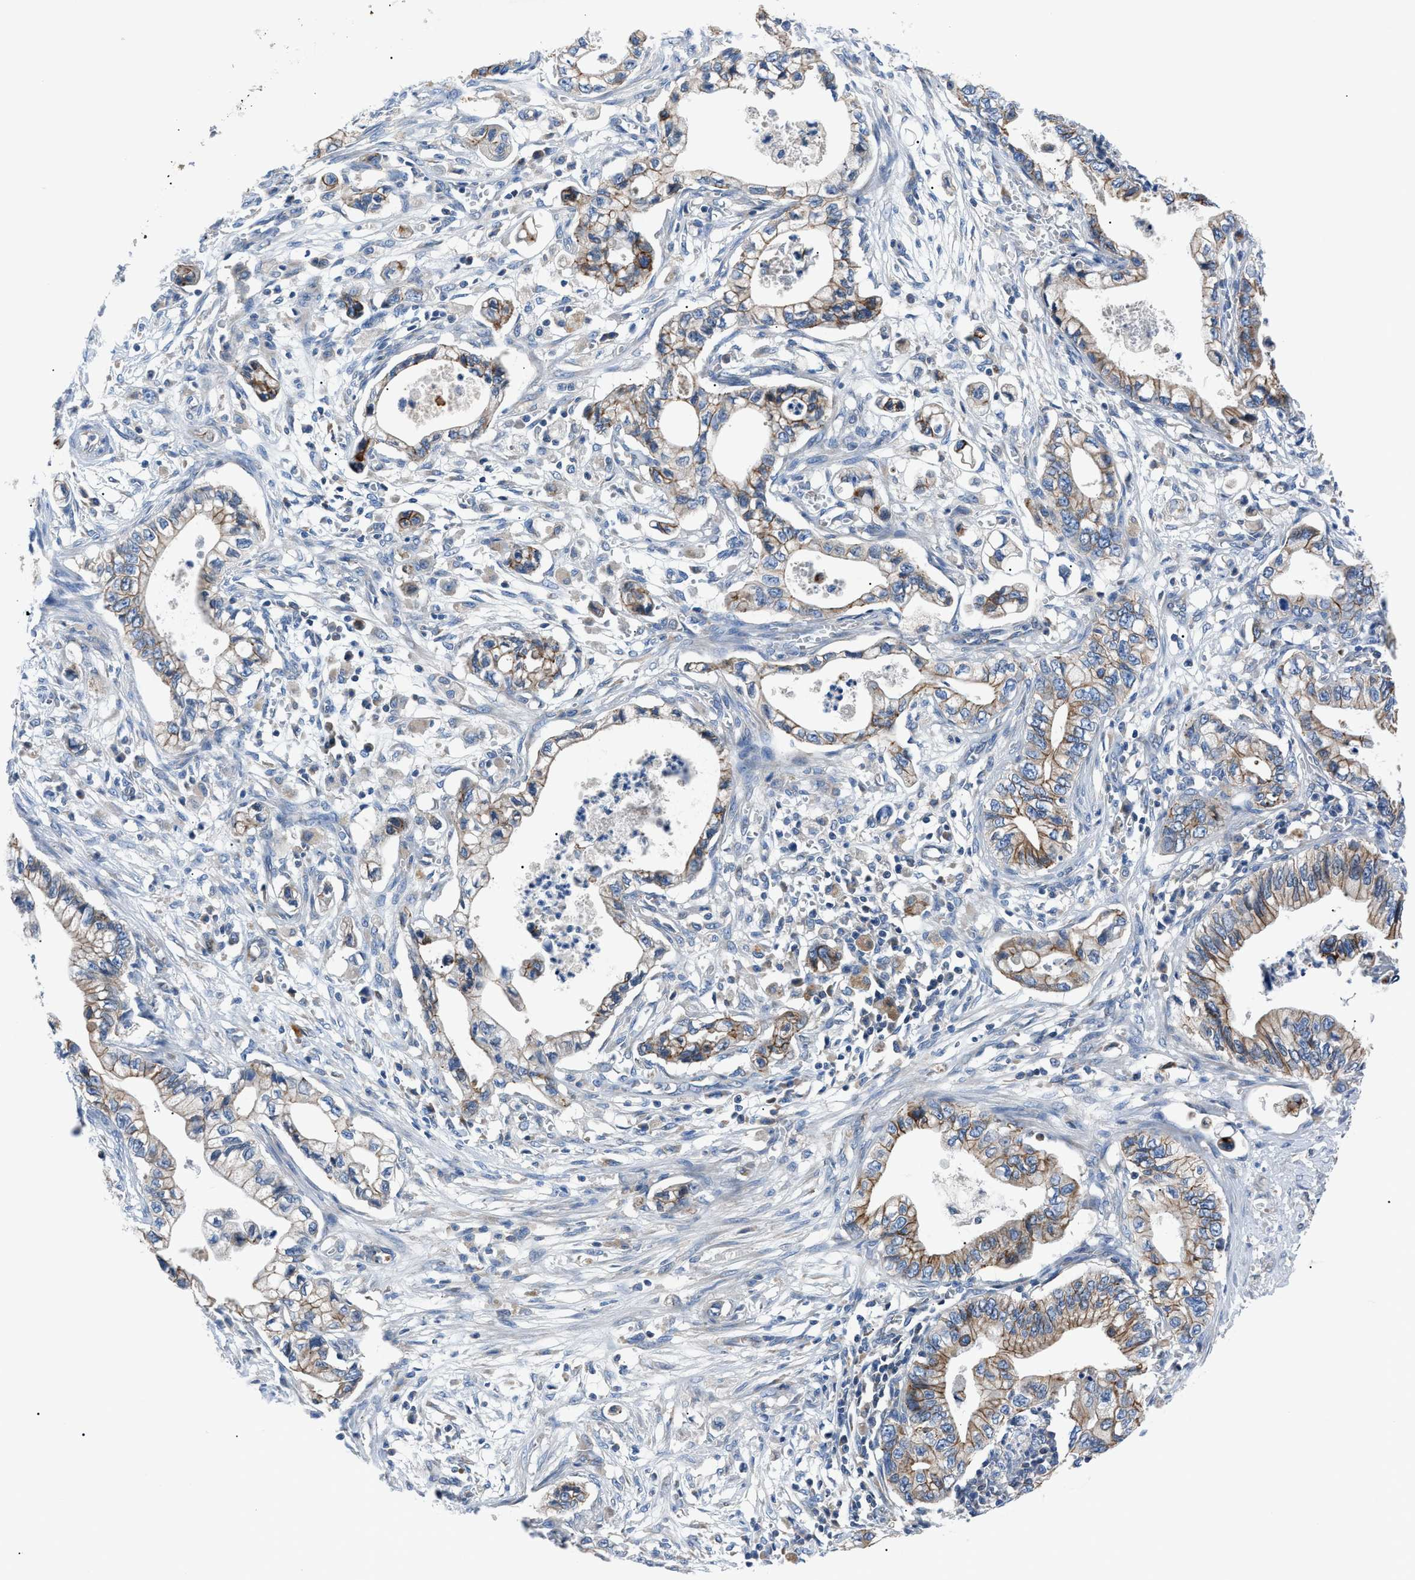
{"staining": {"intensity": "moderate", "quantity": ">75%", "location": "cytoplasmic/membranous"}, "tissue": "pancreatic cancer", "cell_type": "Tumor cells", "image_type": "cancer", "snomed": [{"axis": "morphology", "description": "Adenocarcinoma, NOS"}, {"axis": "topography", "description": "Pancreas"}], "caption": "Immunohistochemical staining of pancreatic cancer (adenocarcinoma) displays medium levels of moderate cytoplasmic/membranous protein positivity in about >75% of tumor cells. (DAB (3,3'-diaminobenzidine) IHC, brown staining for protein, blue staining for nuclei).", "gene": "ZDHHC24", "patient": {"sex": "male", "age": 56}}